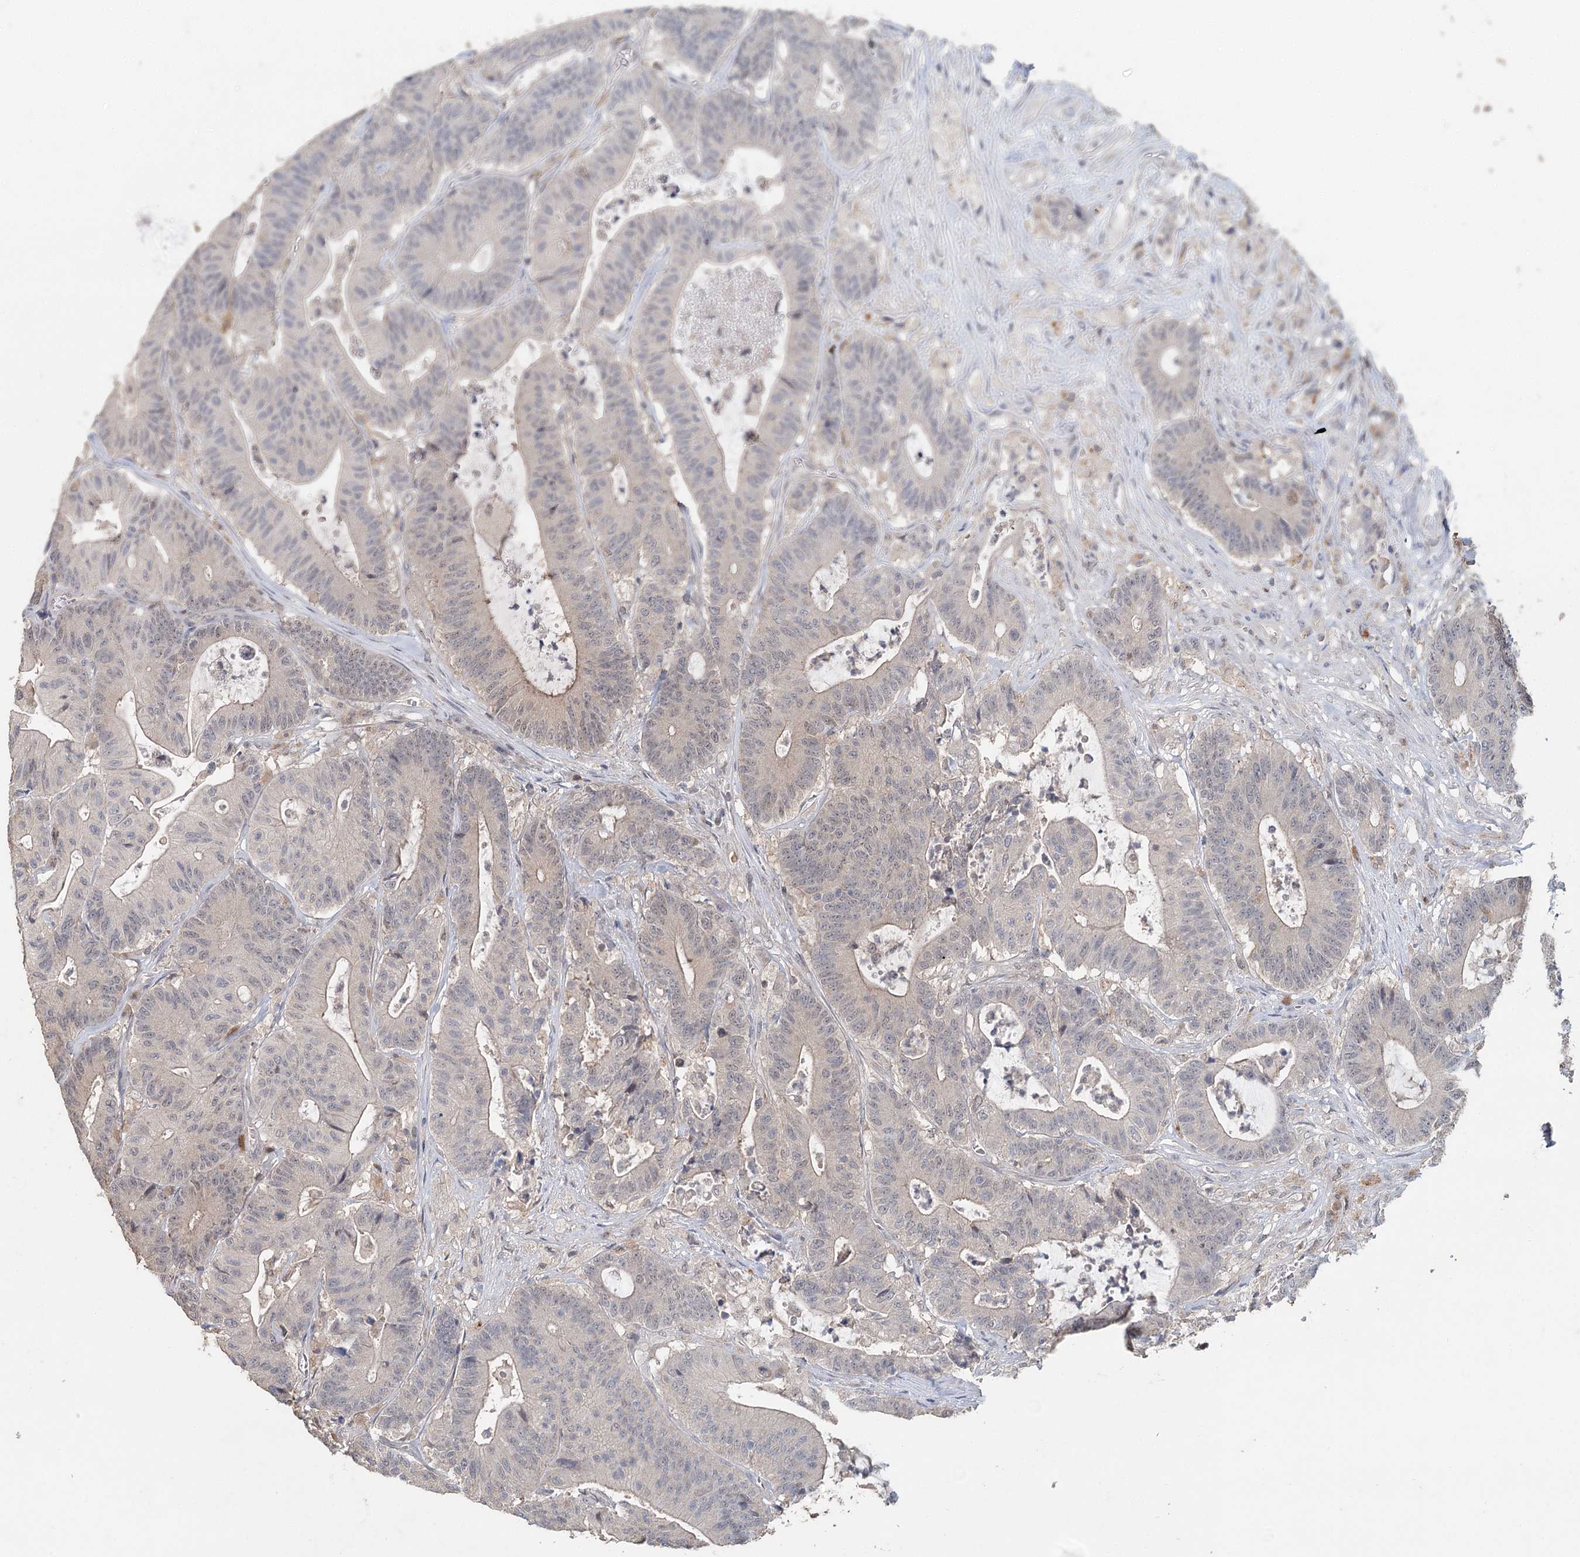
{"staining": {"intensity": "weak", "quantity": "<25%", "location": "cytoplasmic/membranous,nuclear"}, "tissue": "colorectal cancer", "cell_type": "Tumor cells", "image_type": "cancer", "snomed": [{"axis": "morphology", "description": "Adenocarcinoma, NOS"}, {"axis": "topography", "description": "Colon"}], "caption": "The immunohistochemistry histopathology image has no significant positivity in tumor cells of colorectal adenocarcinoma tissue.", "gene": "ADK", "patient": {"sex": "female", "age": 84}}